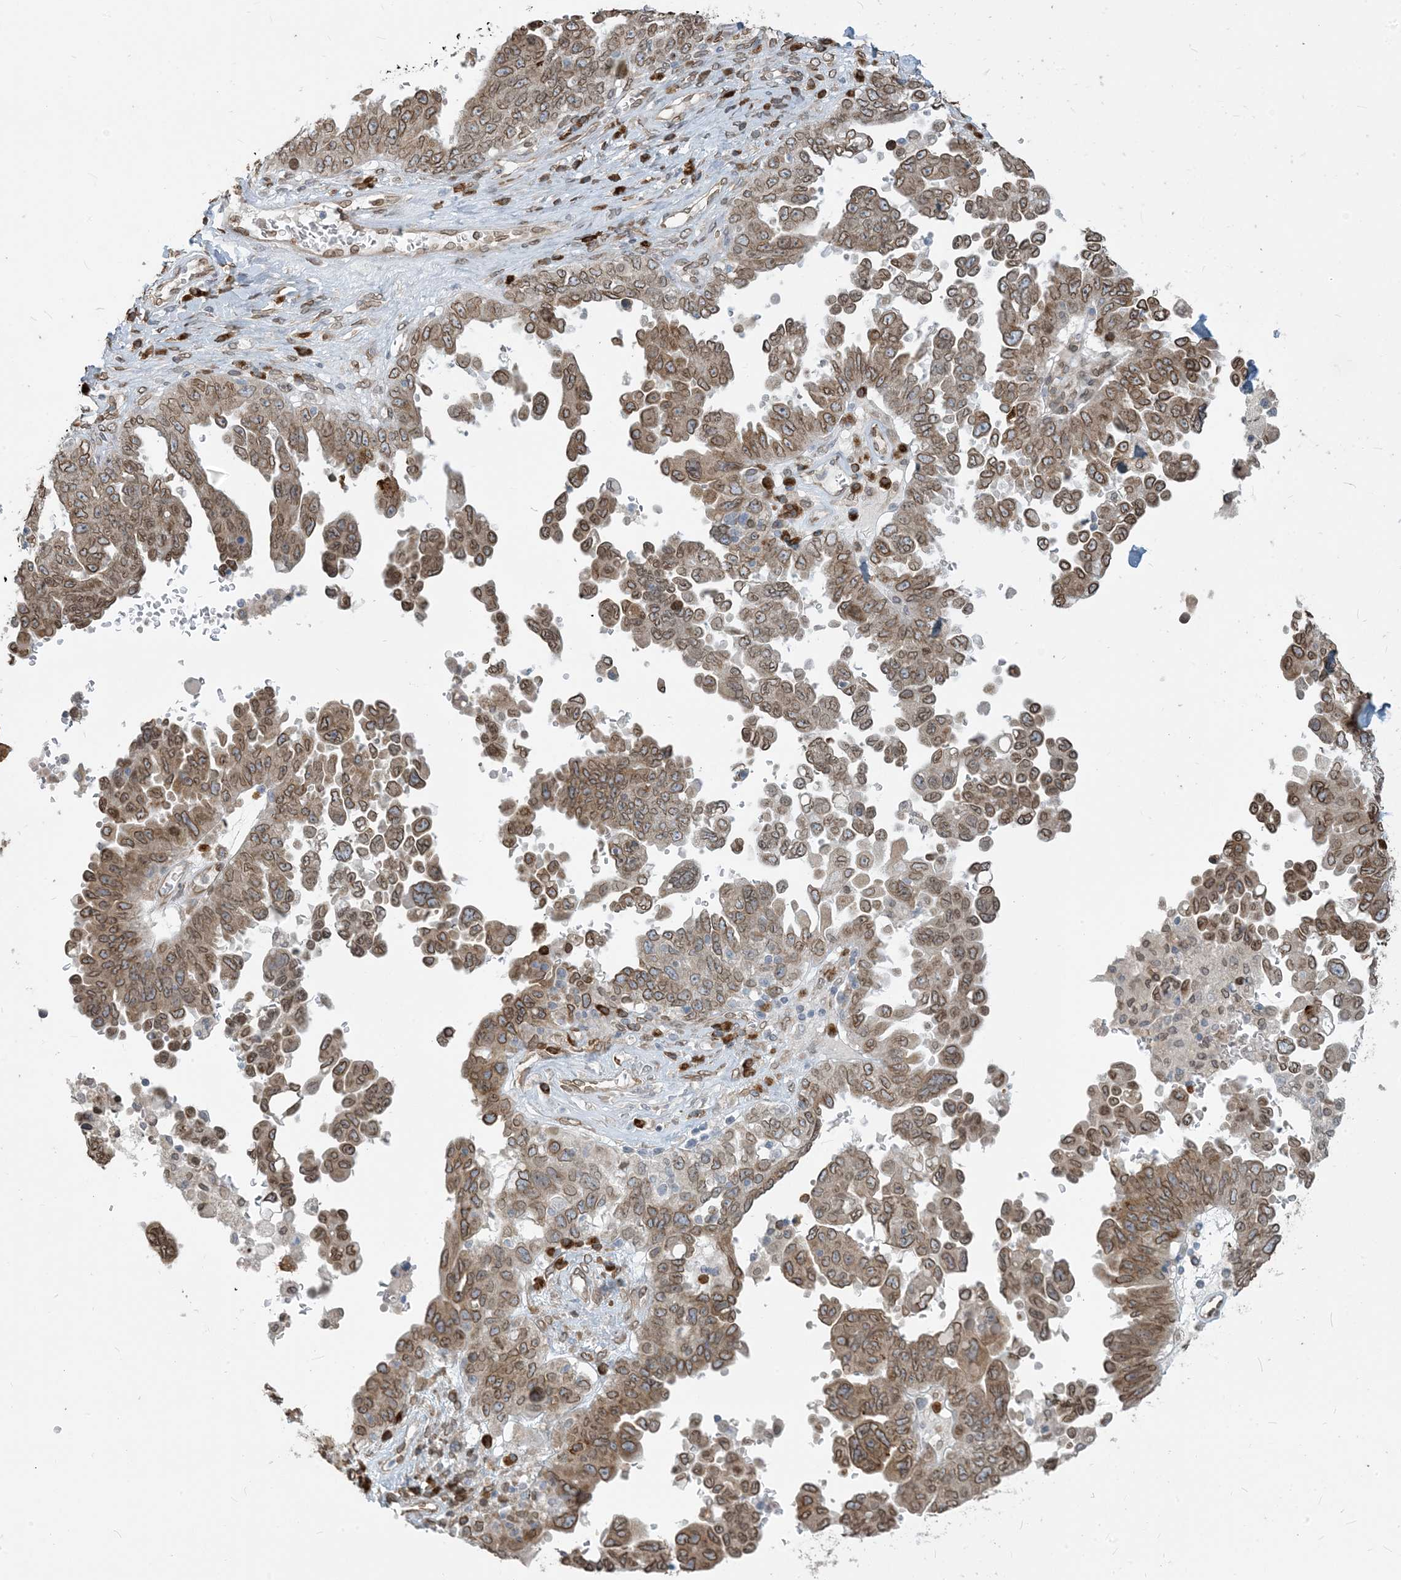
{"staining": {"intensity": "moderate", "quantity": ">75%", "location": "cytoplasmic/membranous,nuclear"}, "tissue": "ovarian cancer", "cell_type": "Tumor cells", "image_type": "cancer", "snomed": [{"axis": "morphology", "description": "Carcinoma, endometroid"}, {"axis": "topography", "description": "Ovary"}], "caption": "Immunohistochemistry (DAB (3,3'-diaminobenzidine)) staining of human ovarian endometroid carcinoma reveals moderate cytoplasmic/membranous and nuclear protein positivity in approximately >75% of tumor cells. The protein of interest is shown in brown color, while the nuclei are stained blue.", "gene": "WWP1", "patient": {"sex": "female", "age": 62}}